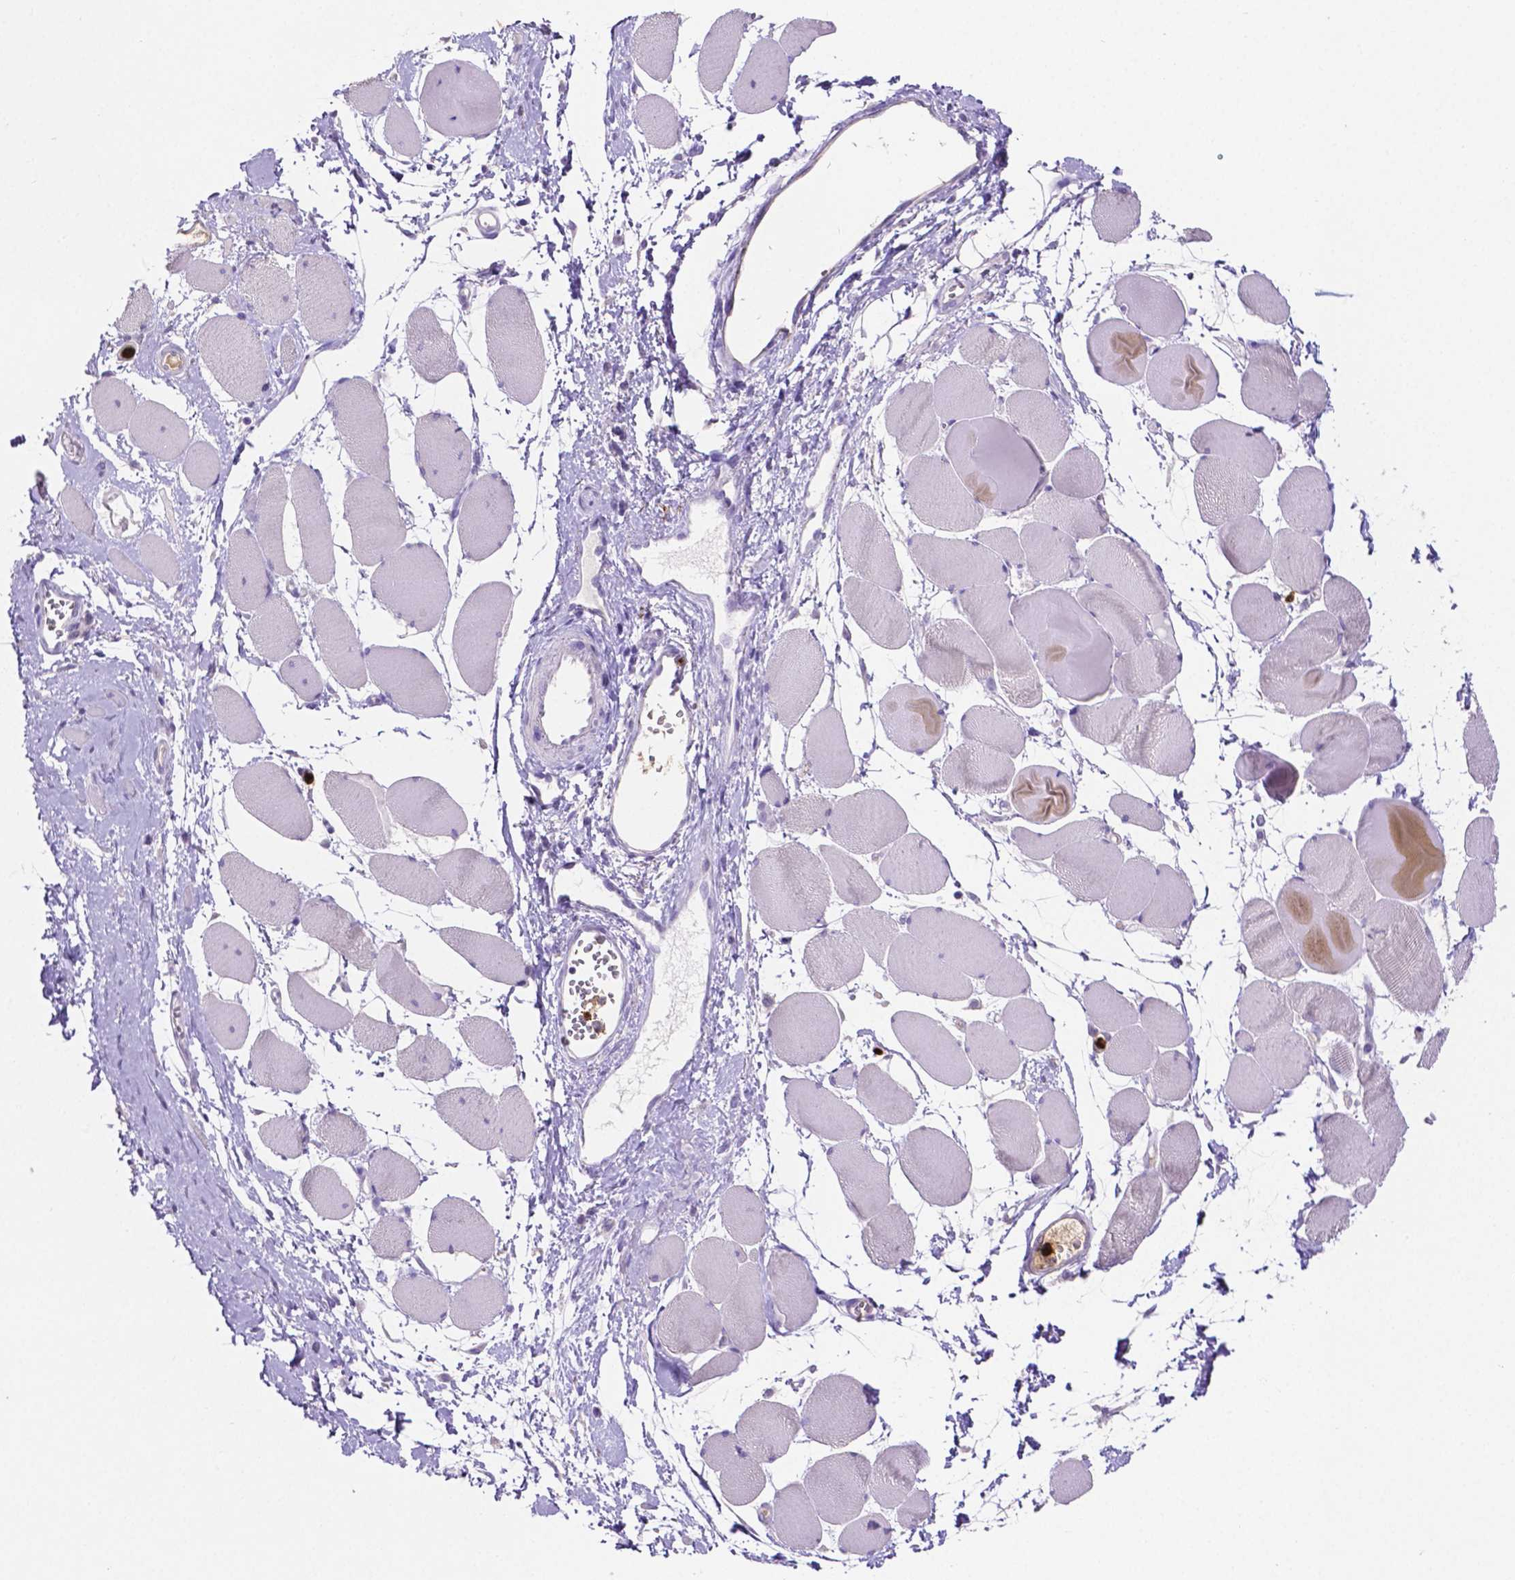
{"staining": {"intensity": "negative", "quantity": "none", "location": "none"}, "tissue": "skeletal muscle", "cell_type": "Myocytes", "image_type": "normal", "snomed": [{"axis": "morphology", "description": "Normal tissue, NOS"}, {"axis": "topography", "description": "Skeletal muscle"}], "caption": "Protein analysis of unremarkable skeletal muscle reveals no significant staining in myocytes.", "gene": "MMP9", "patient": {"sex": "female", "age": 75}}